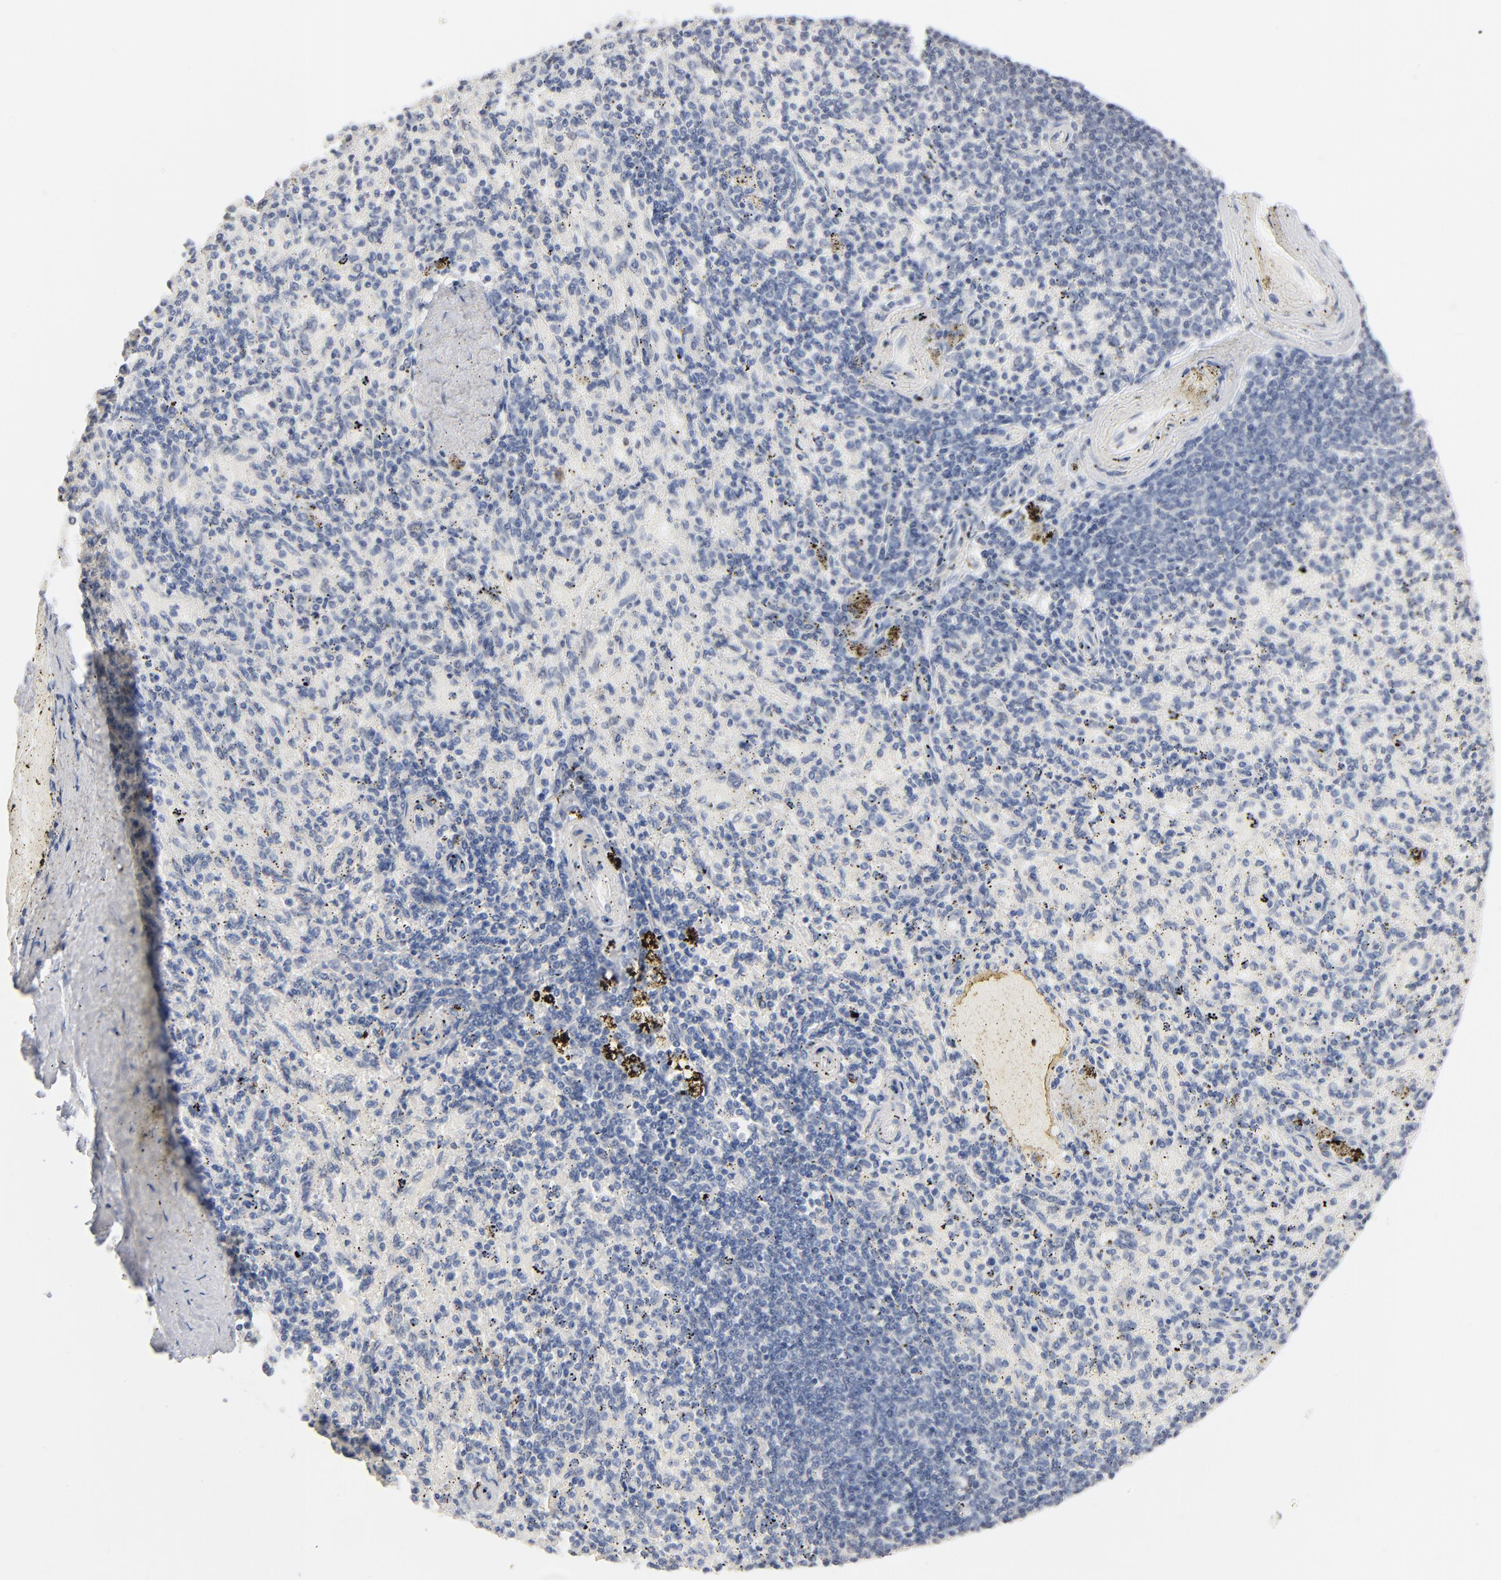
{"staining": {"intensity": "negative", "quantity": "none", "location": "none"}, "tissue": "spleen", "cell_type": "Cells in red pulp", "image_type": "normal", "snomed": [{"axis": "morphology", "description": "Normal tissue, NOS"}, {"axis": "topography", "description": "Spleen"}], "caption": "Protein analysis of normal spleen demonstrates no significant positivity in cells in red pulp.", "gene": "EPCAM", "patient": {"sex": "female", "age": 43}}